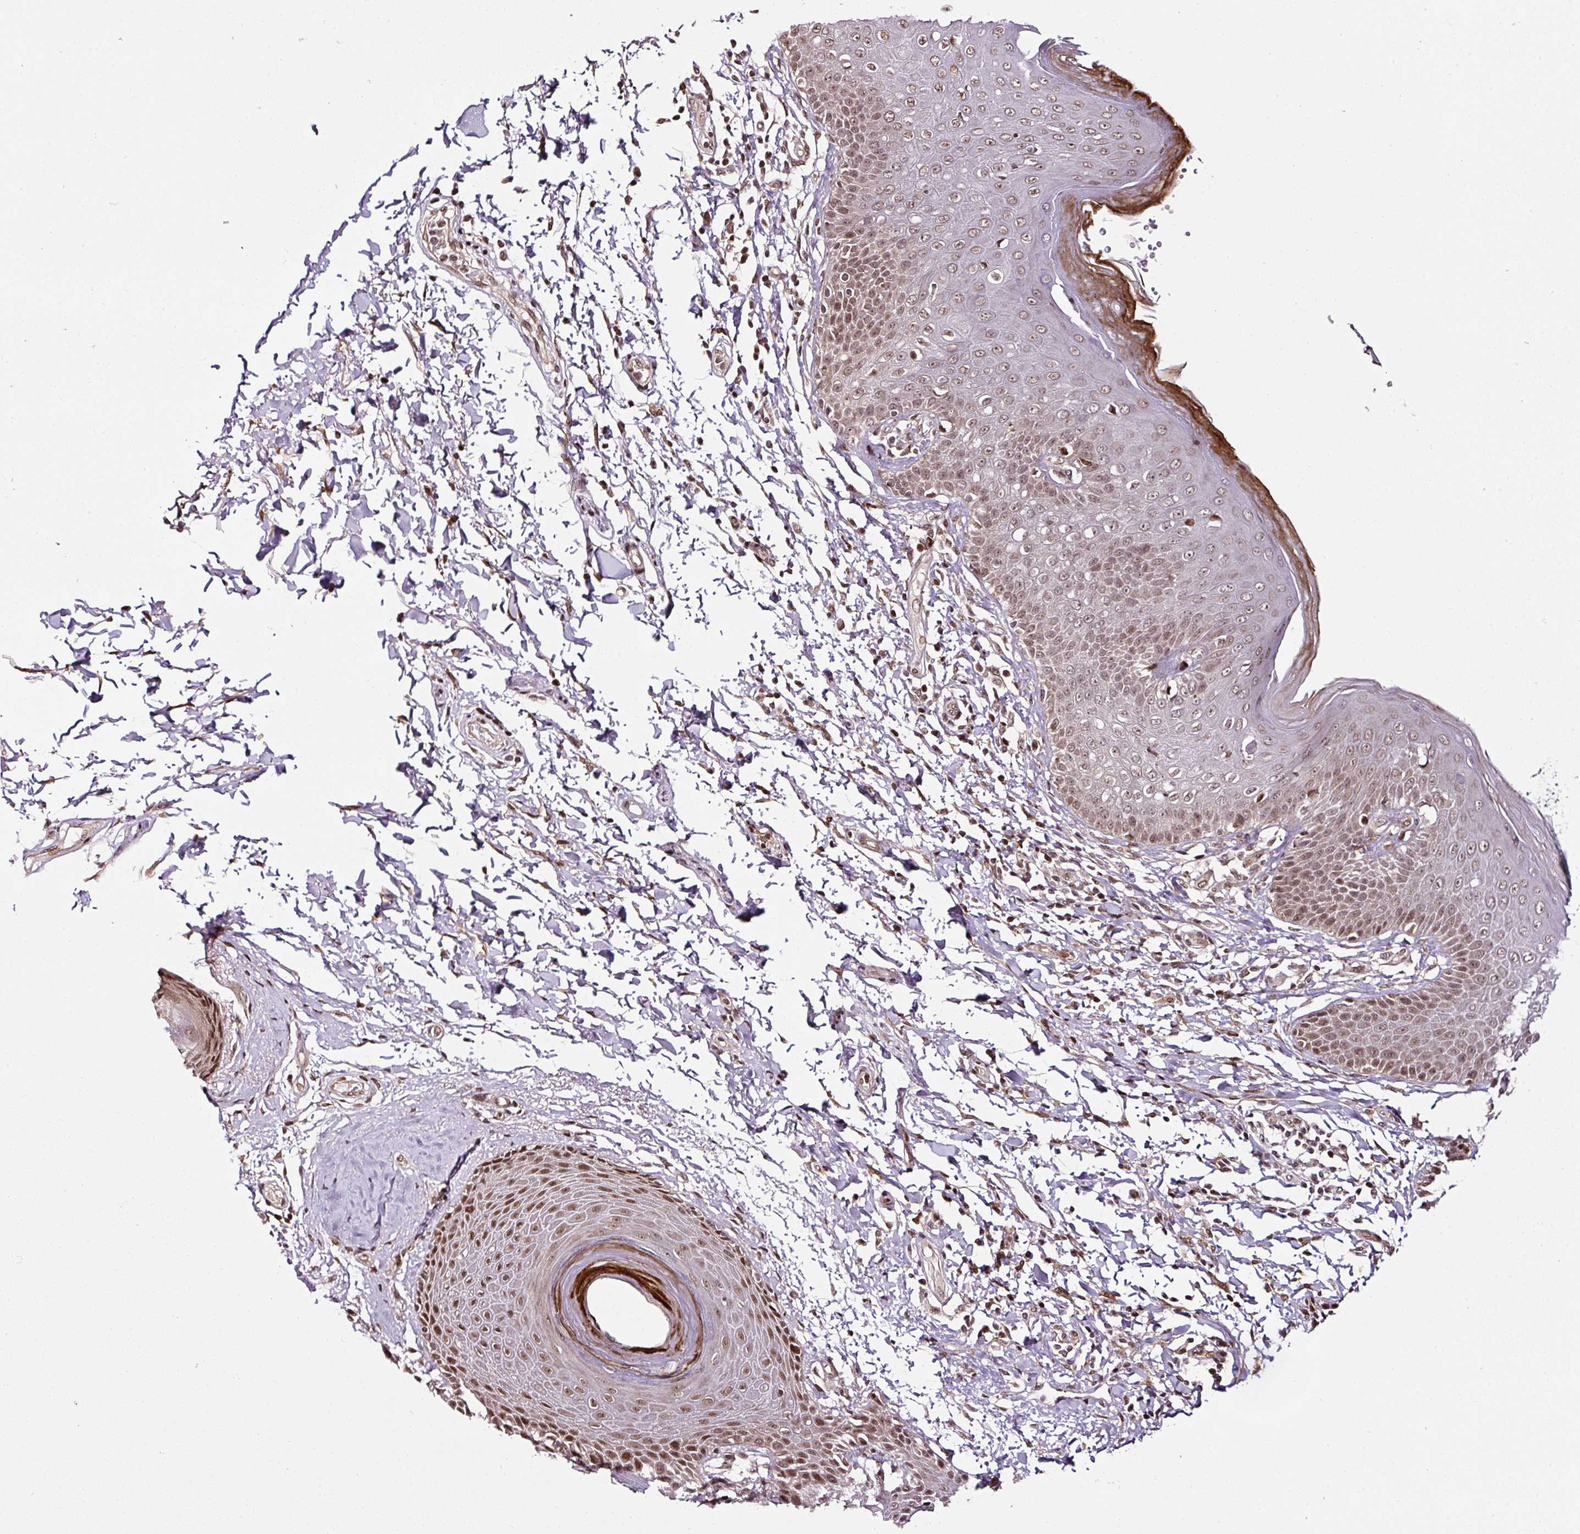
{"staining": {"intensity": "moderate", "quantity": "25%-75%", "location": "cytoplasmic/membranous,nuclear"}, "tissue": "skin", "cell_type": "Epidermal cells", "image_type": "normal", "snomed": [{"axis": "morphology", "description": "Normal tissue, NOS"}, {"axis": "topography", "description": "Peripheral nerve tissue"}], "caption": "Immunohistochemistry histopathology image of benign skin: human skin stained using immunohistochemistry (IHC) reveals medium levels of moderate protein expression localized specifically in the cytoplasmic/membranous,nuclear of epidermal cells, appearing as a cytoplasmic/membranous,nuclear brown color.", "gene": "COPRS", "patient": {"sex": "male", "age": 51}}